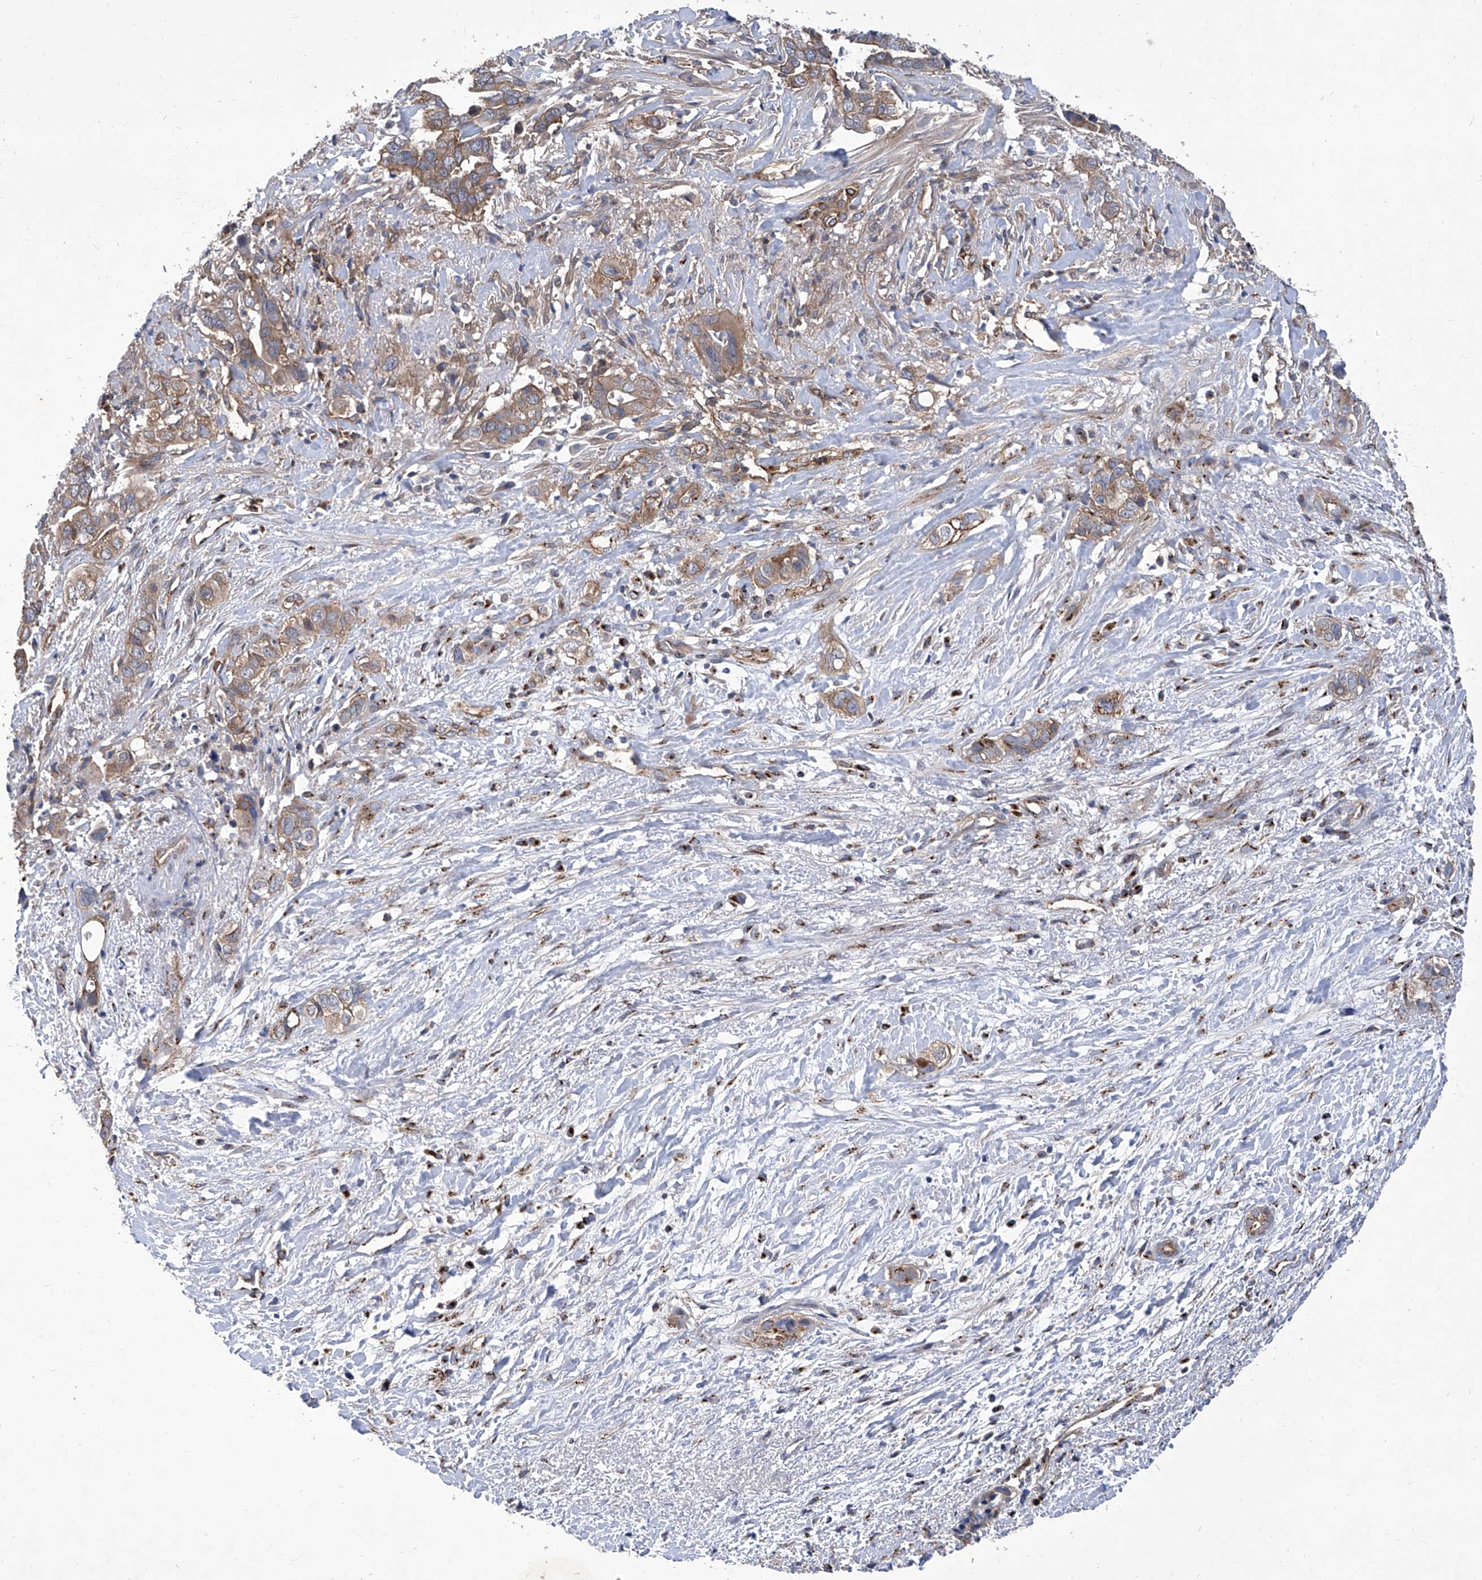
{"staining": {"intensity": "moderate", "quantity": ">75%", "location": "cytoplasmic/membranous"}, "tissue": "liver cancer", "cell_type": "Tumor cells", "image_type": "cancer", "snomed": [{"axis": "morphology", "description": "Cholangiocarcinoma"}, {"axis": "topography", "description": "Liver"}], "caption": "A medium amount of moderate cytoplasmic/membranous expression is present in about >75% of tumor cells in liver cancer tissue.", "gene": "TJAP1", "patient": {"sex": "female", "age": 79}}